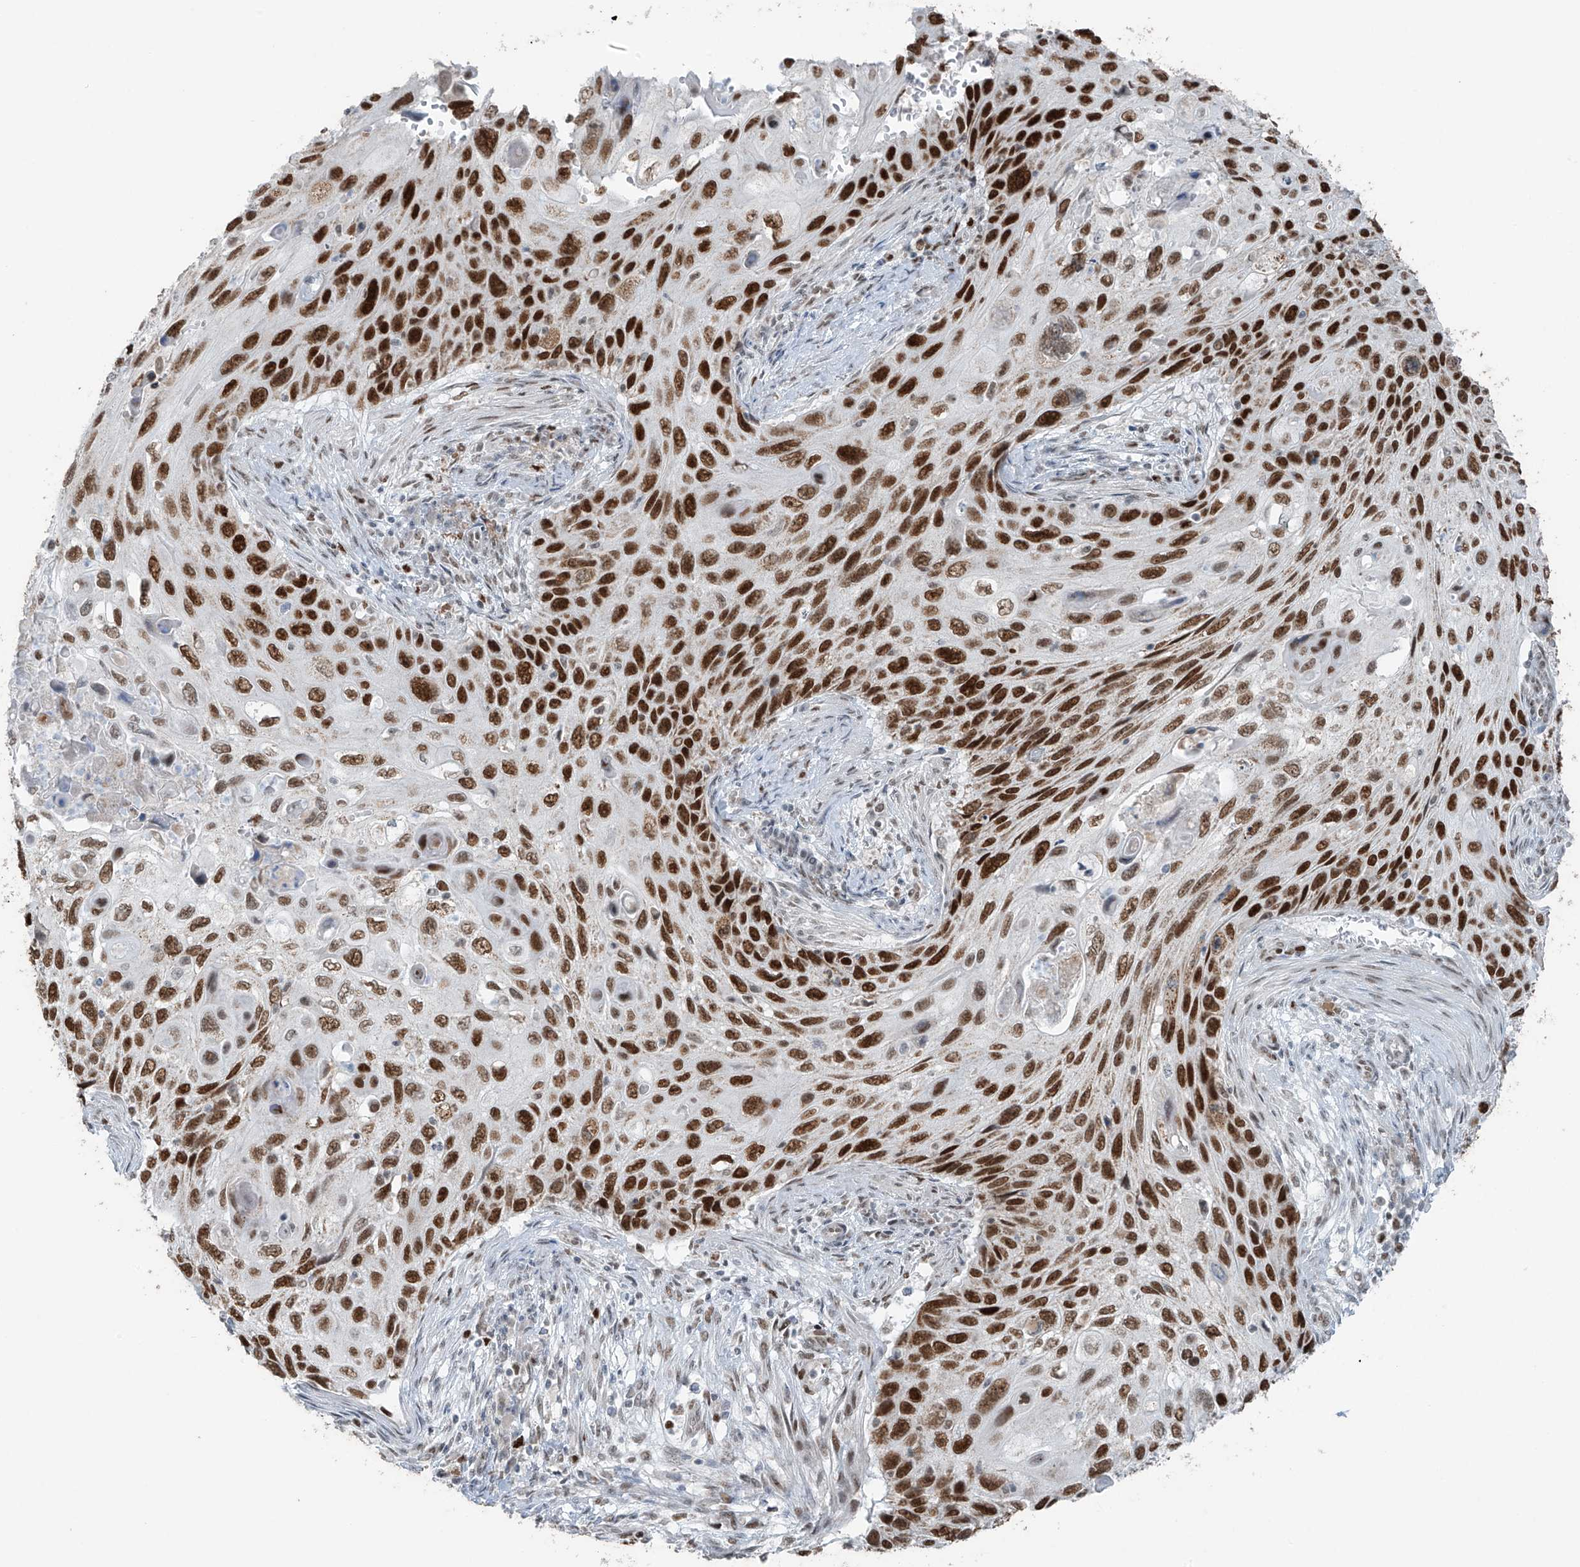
{"staining": {"intensity": "strong", "quantity": ">75%", "location": "nuclear"}, "tissue": "cervical cancer", "cell_type": "Tumor cells", "image_type": "cancer", "snomed": [{"axis": "morphology", "description": "Squamous cell carcinoma, NOS"}, {"axis": "topography", "description": "Cervix"}], "caption": "An immunohistochemistry (IHC) photomicrograph of neoplastic tissue is shown. Protein staining in brown highlights strong nuclear positivity in cervical squamous cell carcinoma within tumor cells.", "gene": "WRNIP1", "patient": {"sex": "female", "age": 70}}